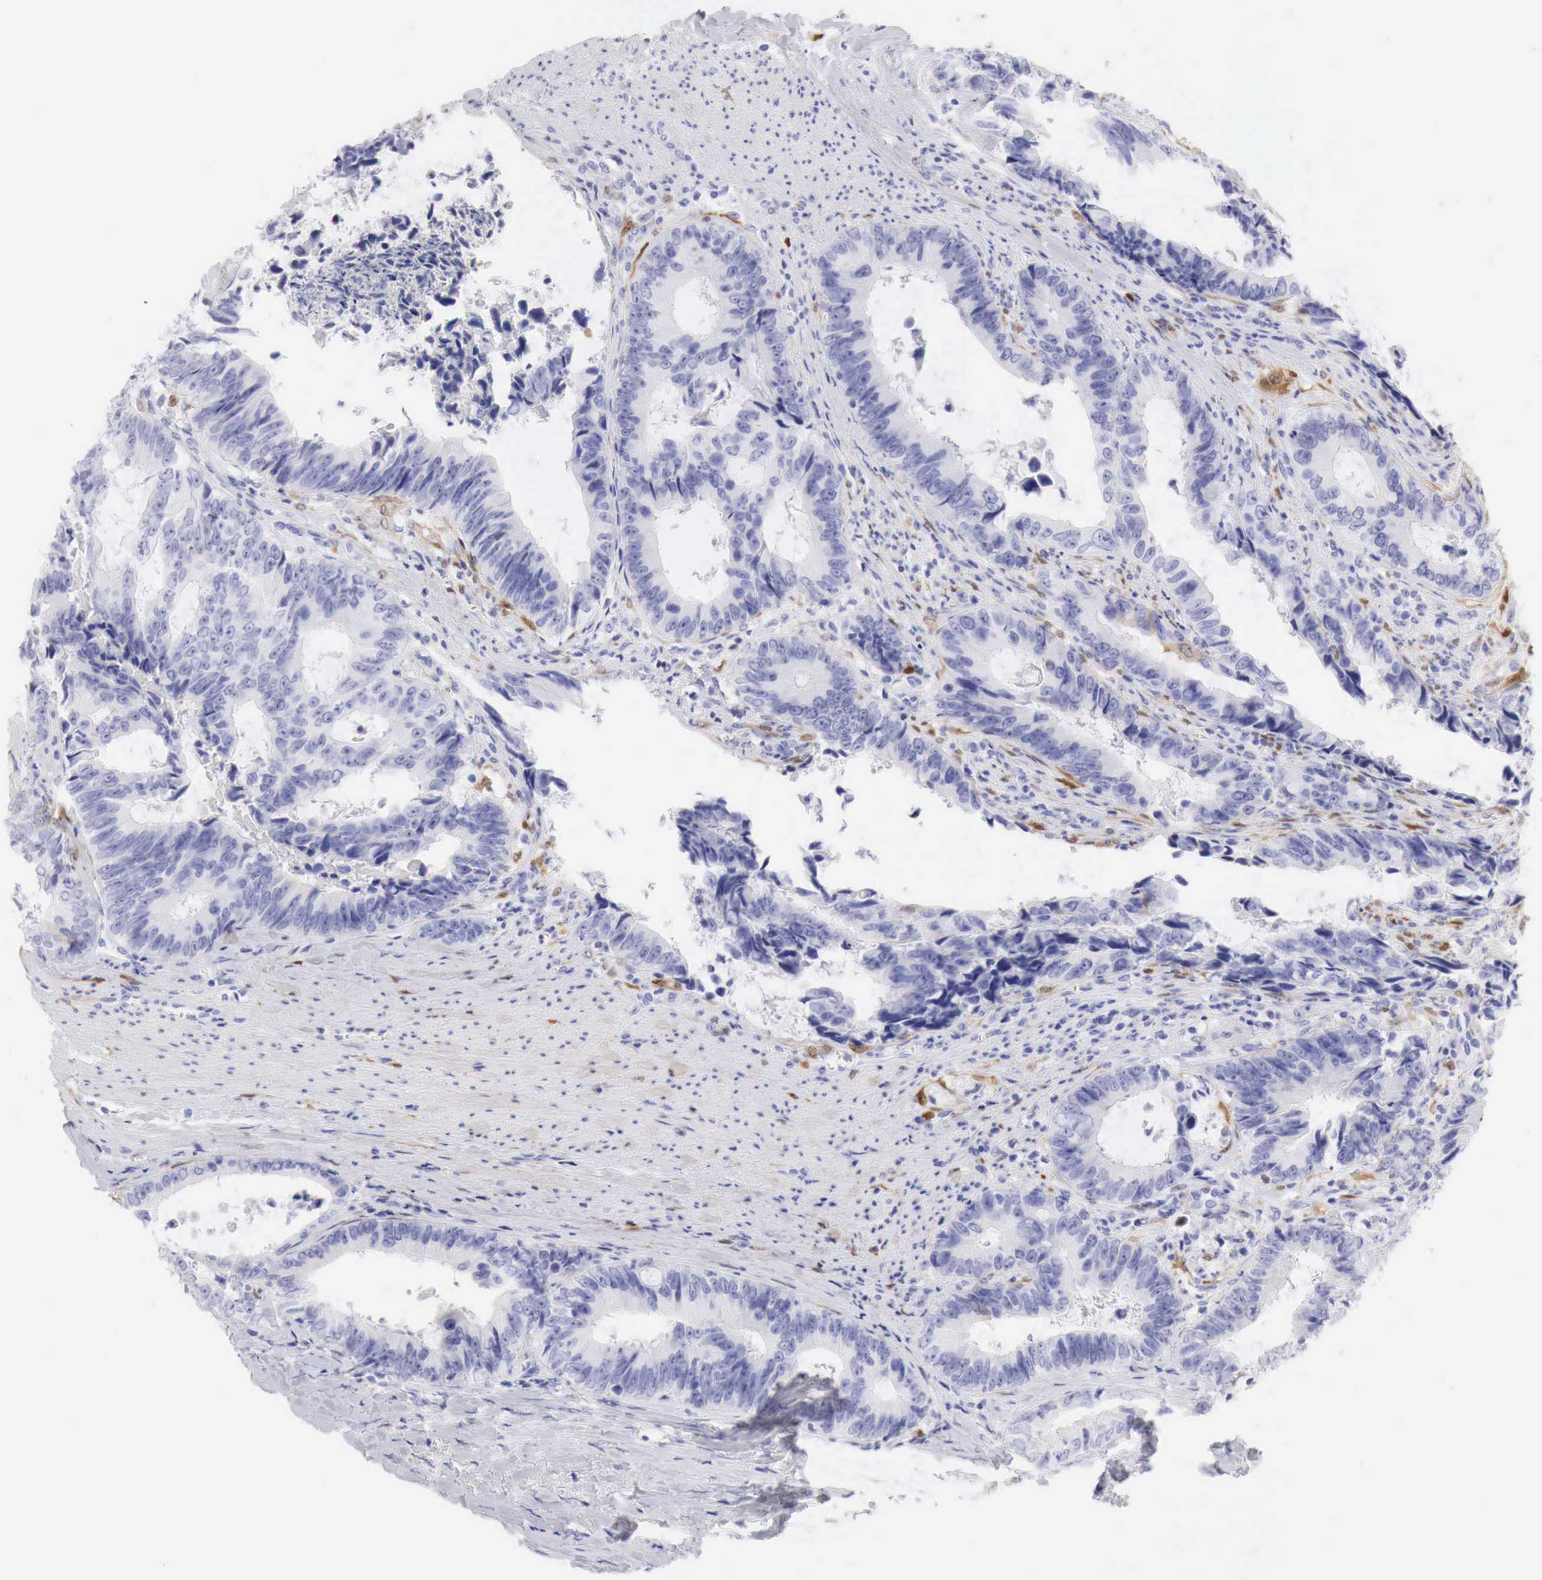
{"staining": {"intensity": "negative", "quantity": "none", "location": "none"}, "tissue": "colorectal cancer", "cell_type": "Tumor cells", "image_type": "cancer", "snomed": [{"axis": "morphology", "description": "Adenocarcinoma, NOS"}, {"axis": "topography", "description": "Rectum"}], "caption": "An image of colorectal adenocarcinoma stained for a protein demonstrates no brown staining in tumor cells.", "gene": "CDKN2A", "patient": {"sex": "female", "age": 98}}